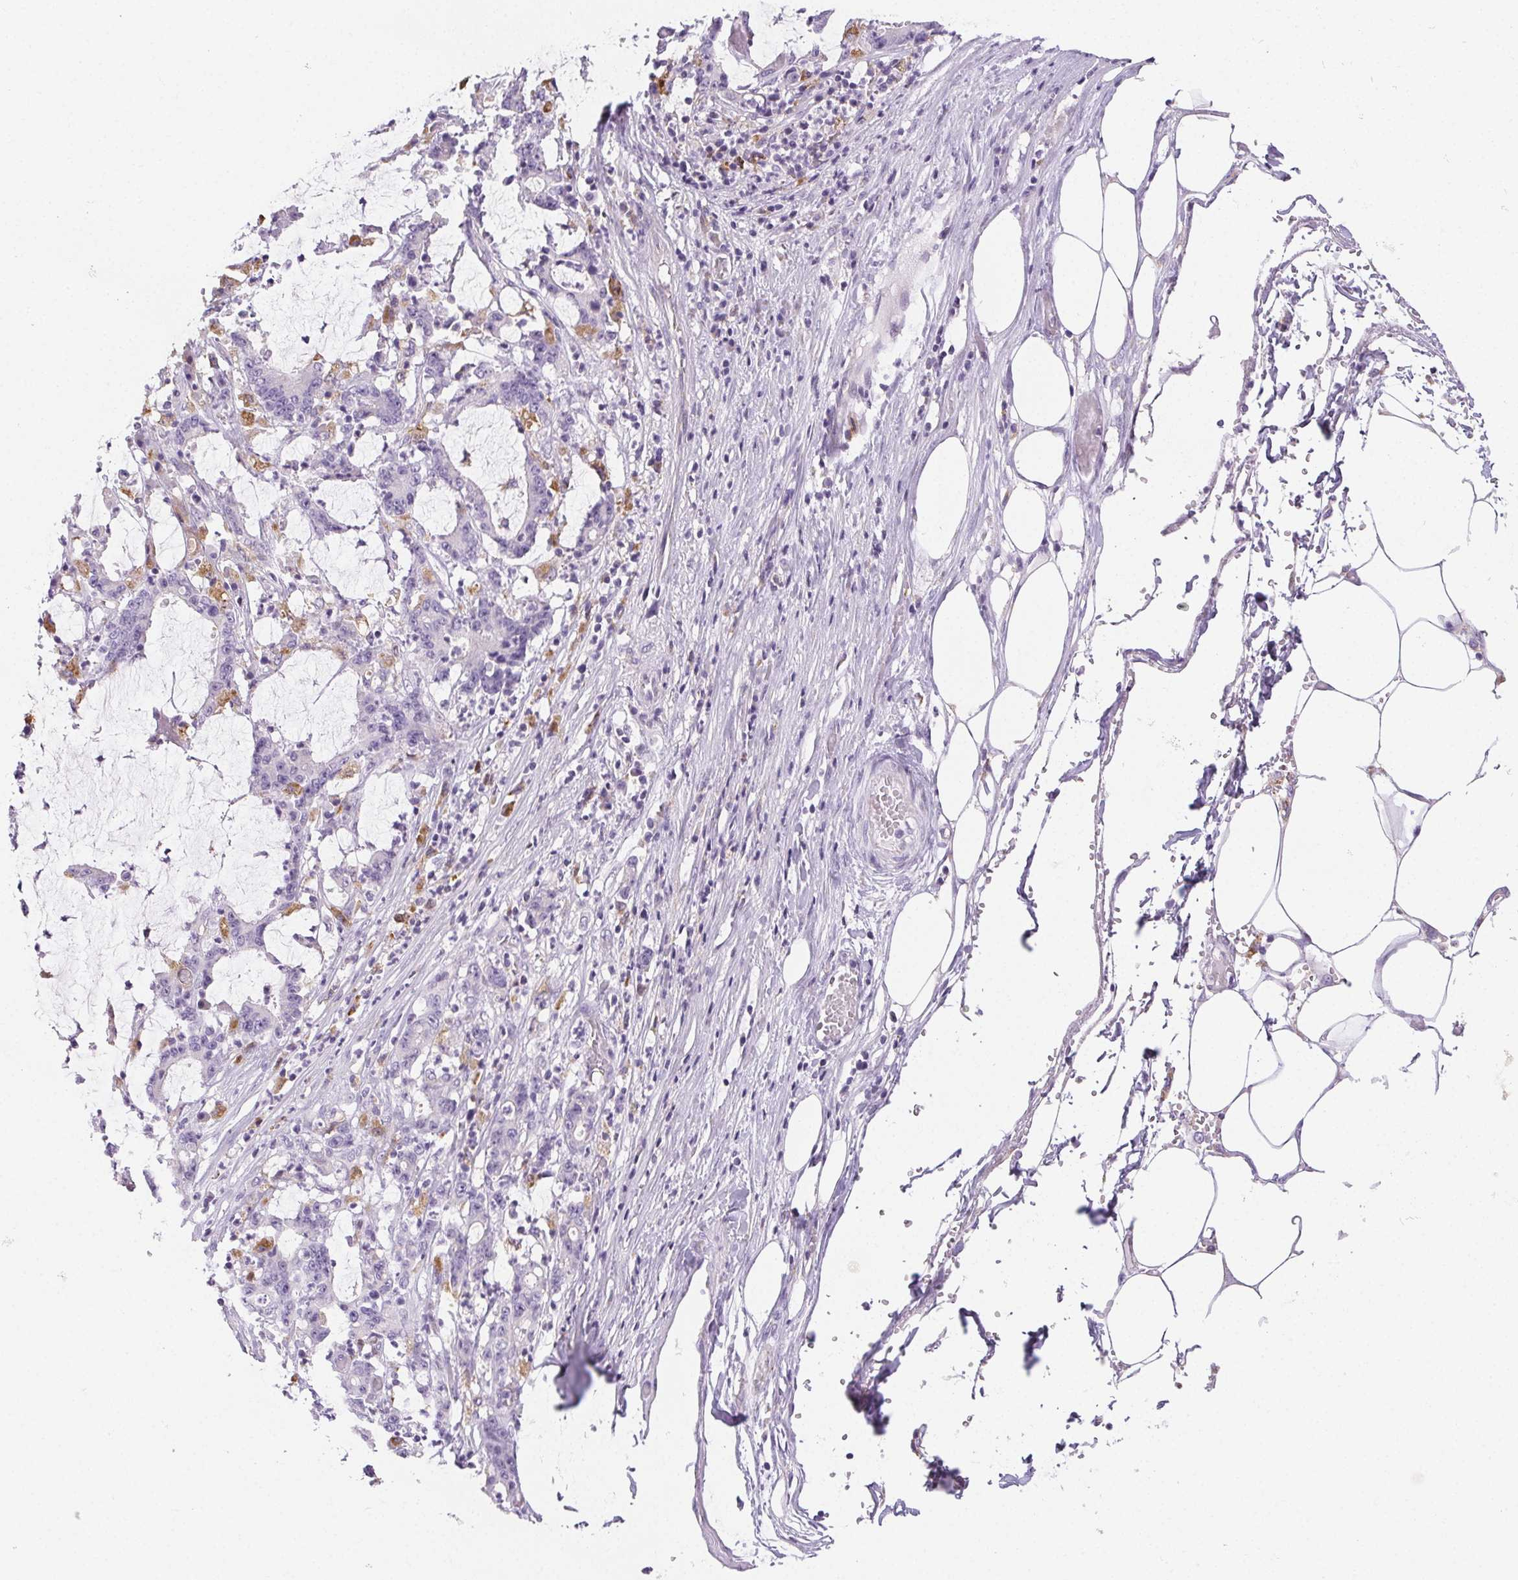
{"staining": {"intensity": "negative", "quantity": "none", "location": "none"}, "tissue": "stomach cancer", "cell_type": "Tumor cells", "image_type": "cancer", "snomed": [{"axis": "morphology", "description": "Adenocarcinoma, NOS"}, {"axis": "topography", "description": "Stomach, upper"}], "caption": "A micrograph of human stomach cancer is negative for staining in tumor cells. Nuclei are stained in blue.", "gene": "LIPA", "patient": {"sex": "male", "age": 68}}